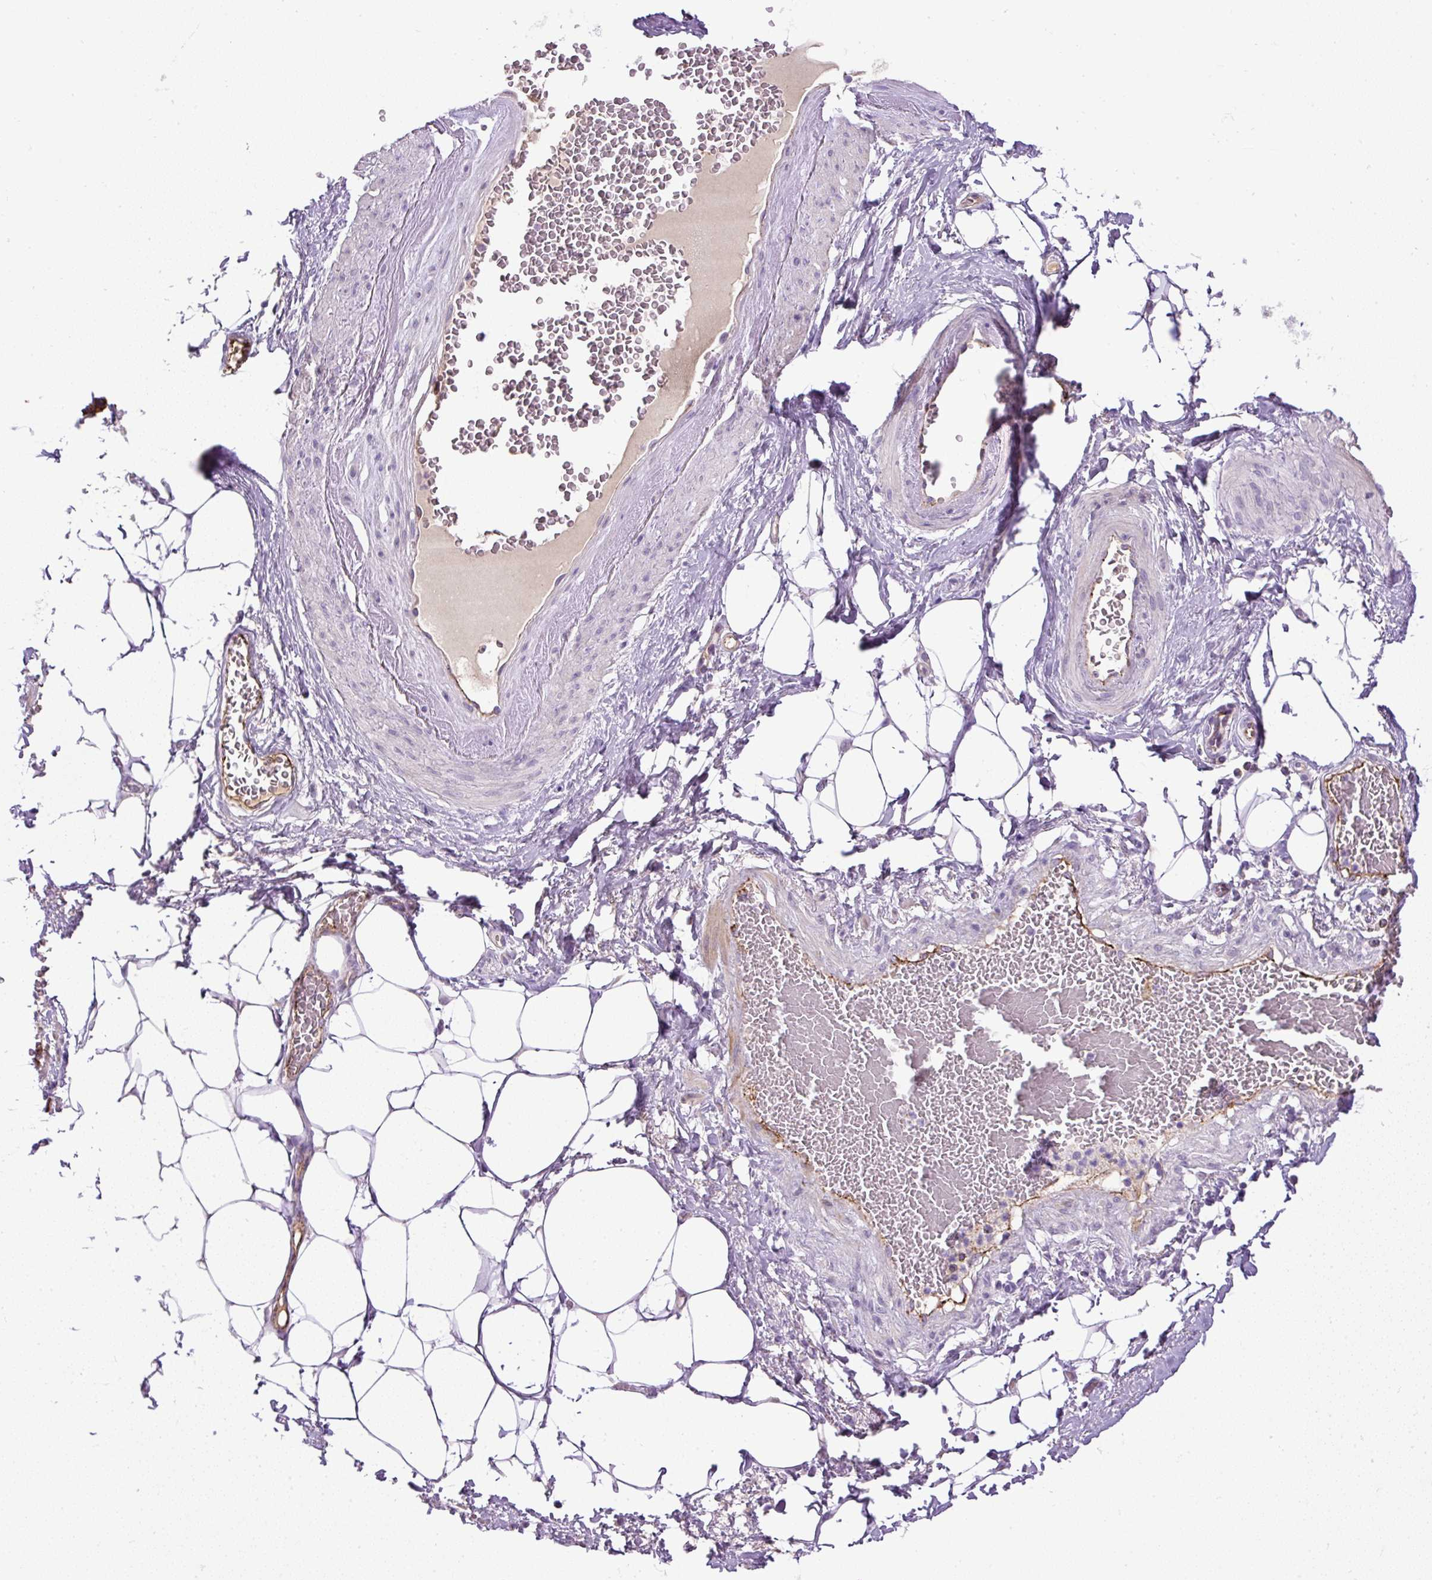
{"staining": {"intensity": "negative", "quantity": "none", "location": "none"}, "tissue": "adipose tissue", "cell_type": "Adipocytes", "image_type": "normal", "snomed": [{"axis": "morphology", "description": "Normal tissue, NOS"}, {"axis": "topography", "description": "Vagina"}, {"axis": "topography", "description": "Peripheral nerve tissue"}], "caption": "A histopathology image of adipose tissue stained for a protein demonstrates no brown staining in adipocytes. The staining was performed using DAB (3,3'-diaminobenzidine) to visualize the protein expression in brown, while the nuclei were stained in blue with hematoxylin (Magnification: 20x).", "gene": "LEFTY1", "patient": {"sex": "female", "age": 71}}